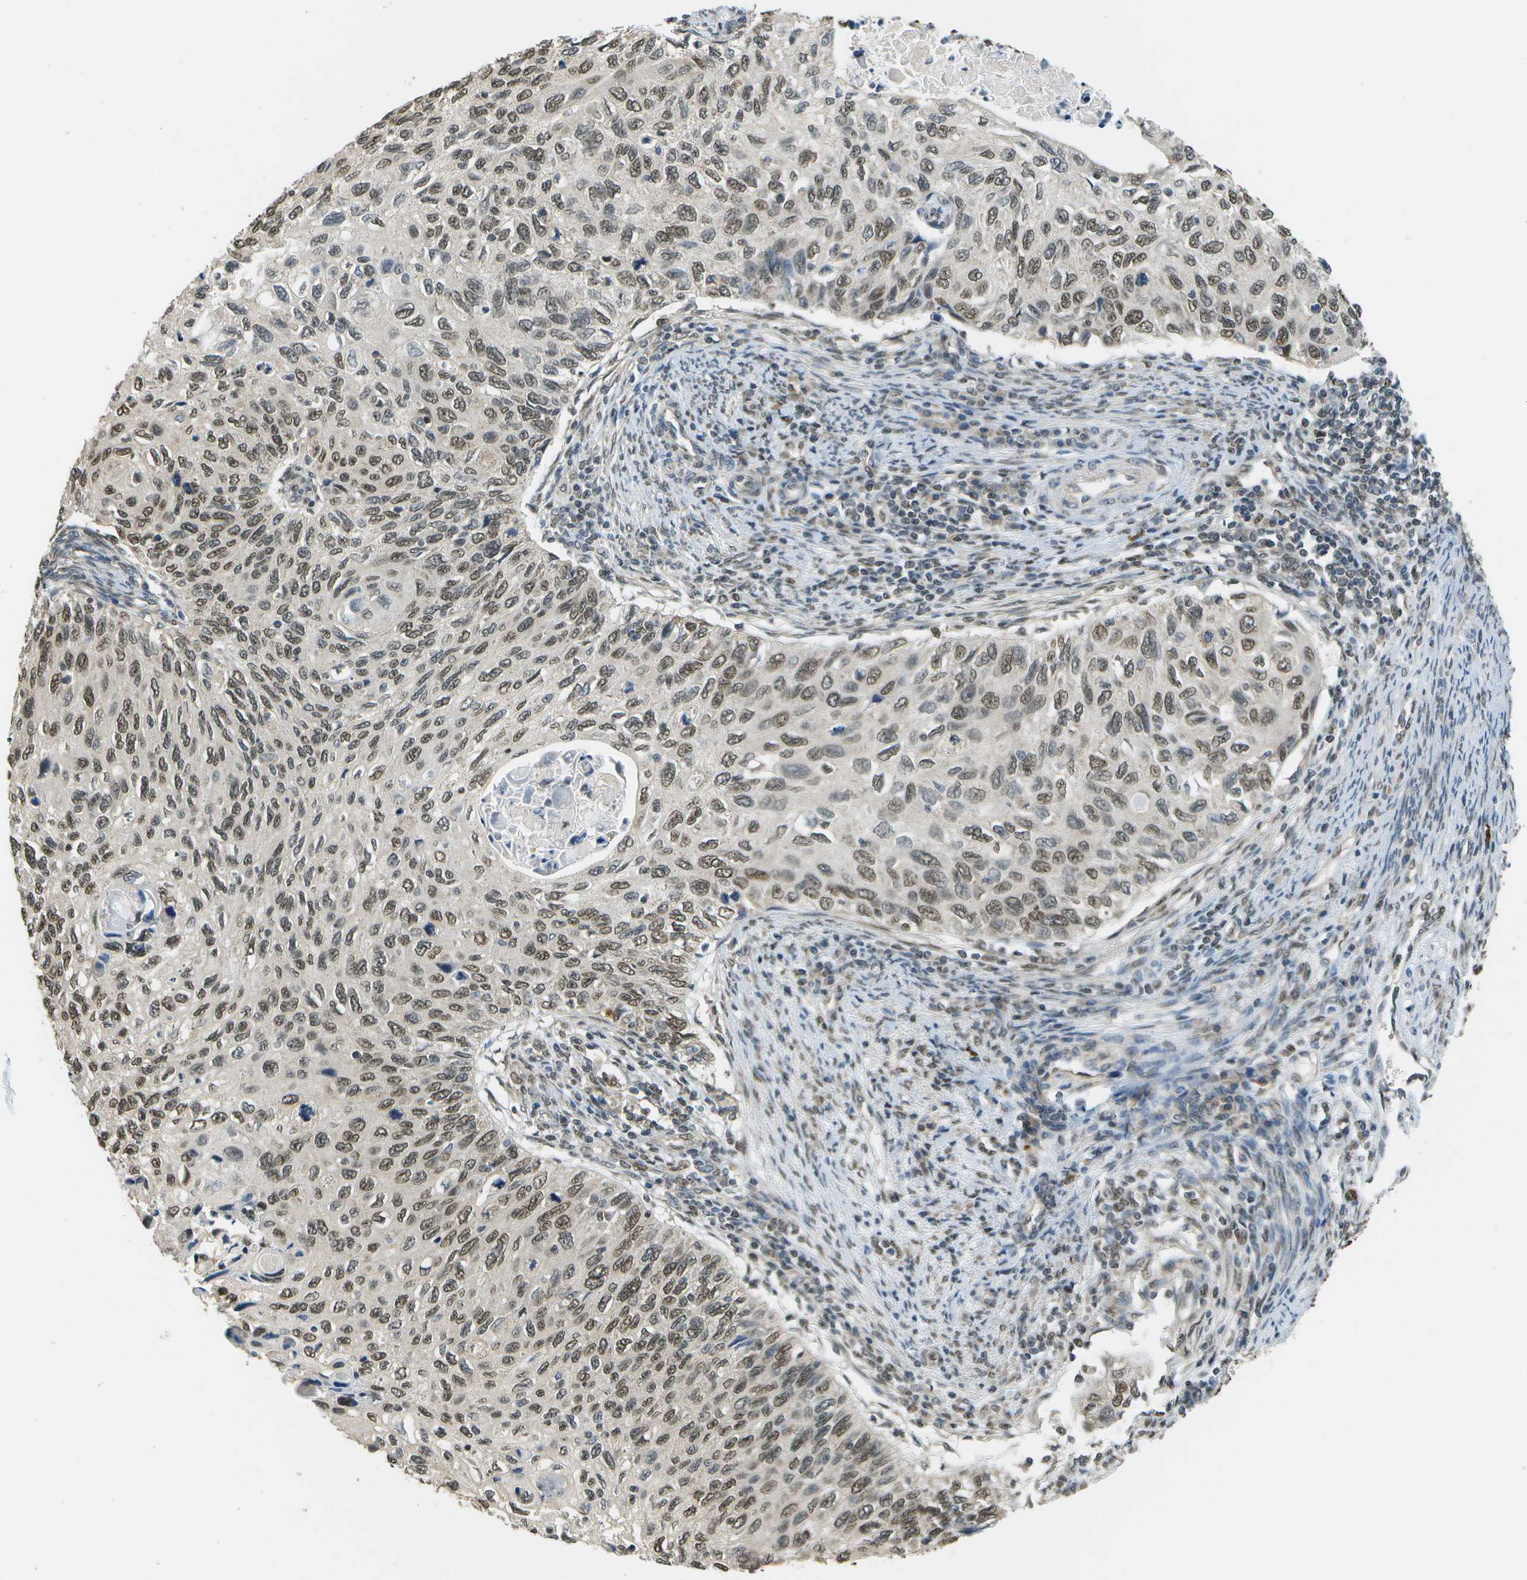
{"staining": {"intensity": "moderate", "quantity": ">75%", "location": "nuclear"}, "tissue": "cervical cancer", "cell_type": "Tumor cells", "image_type": "cancer", "snomed": [{"axis": "morphology", "description": "Squamous cell carcinoma, NOS"}, {"axis": "topography", "description": "Cervix"}], "caption": "A high-resolution photomicrograph shows immunohistochemistry (IHC) staining of cervical squamous cell carcinoma, which exhibits moderate nuclear staining in about >75% of tumor cells.", "gene": "ABL2", "patient": {"sex": "female", "age": 70}}